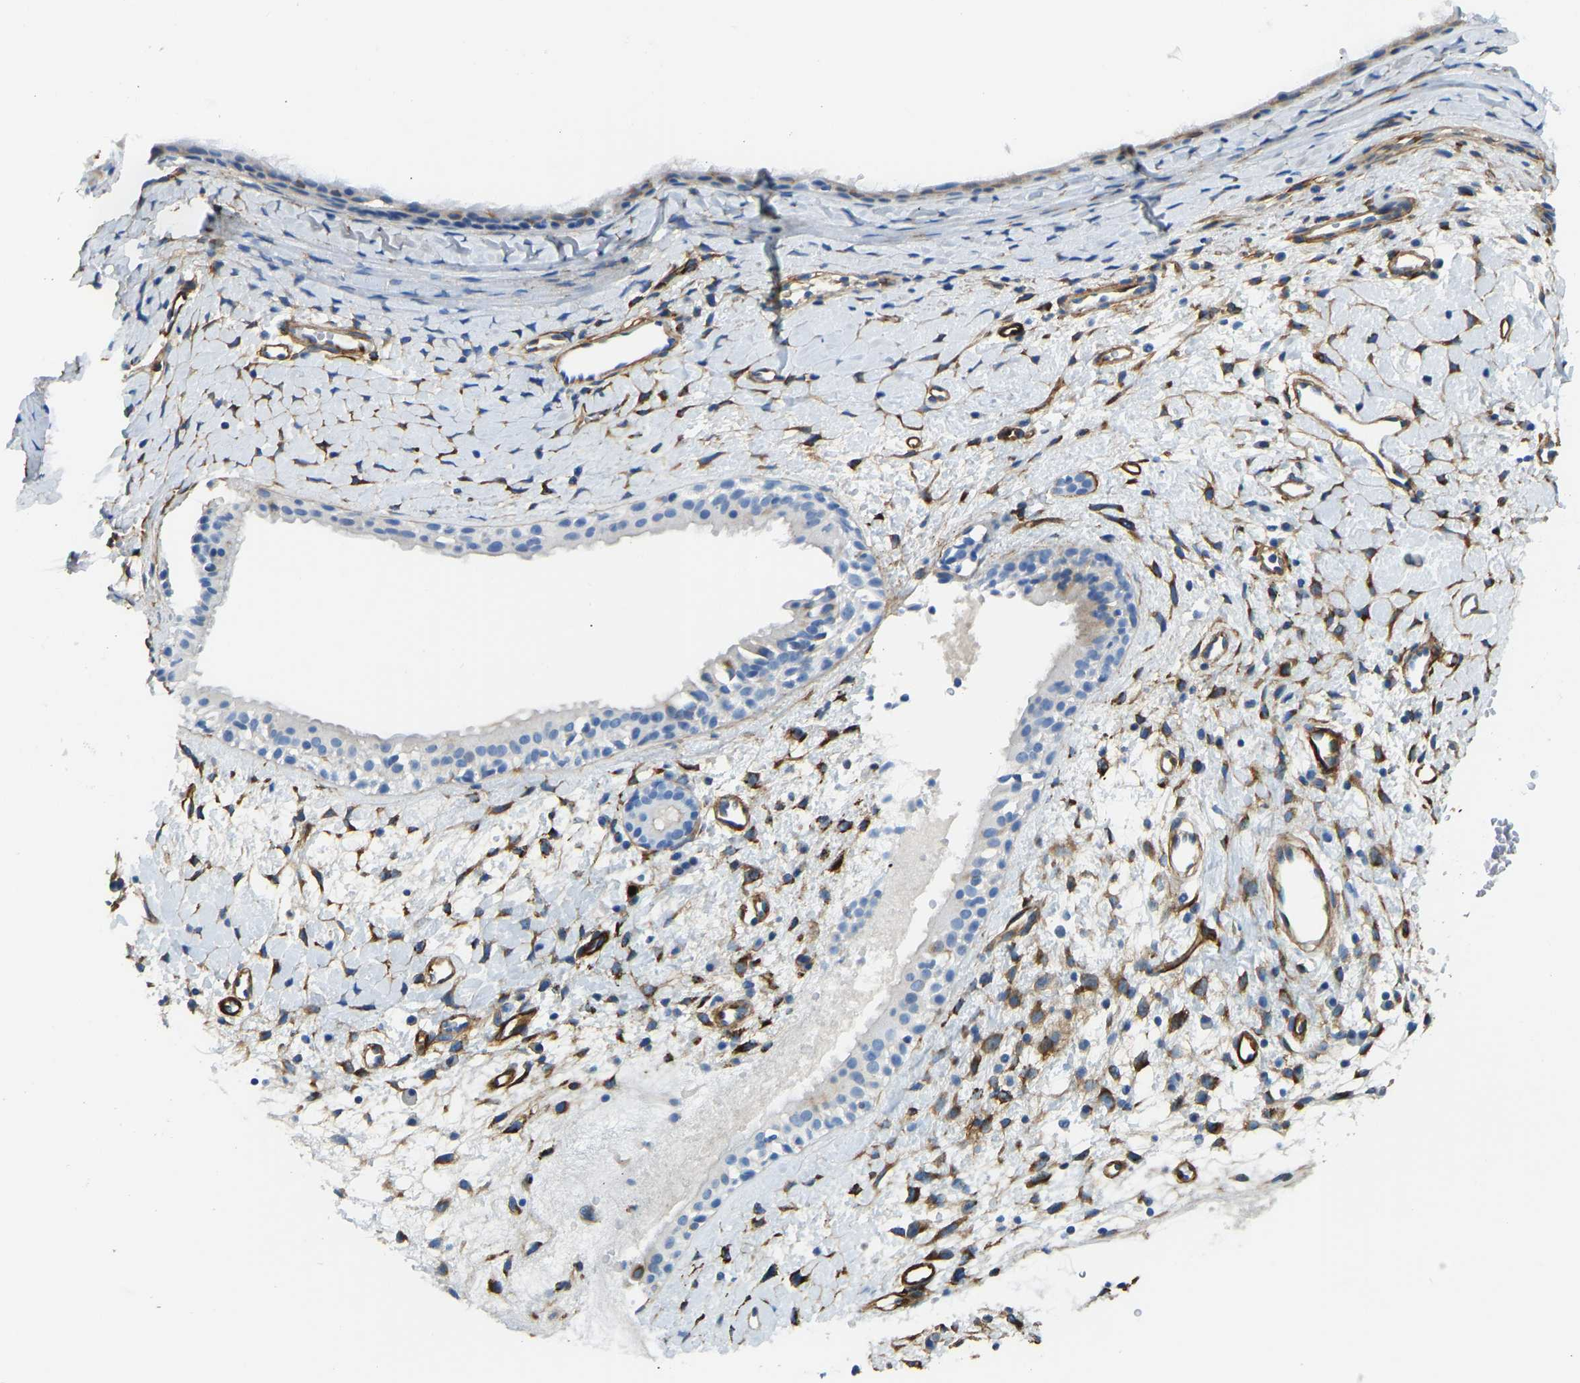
{"staining": {"intensity": "negative", "quantity": "none", "location": "none"}, "tissue": "nasopharynx", "cell_type": "Respiratory epithelial cells", "image_type": "normal", "snomed": [{"axis": "morphology", "description": "Normal tissue, NOS"}, {"axis": "topography", "description": "Nasopharynx"}], "caption": "The photomicrograph displays no significant positivity in respiratory epithelial cells of nasopharynx. Nuclei are stained in blue.", "gene": "COL15A1", "patient": {"sex": "male", "age": 22}}